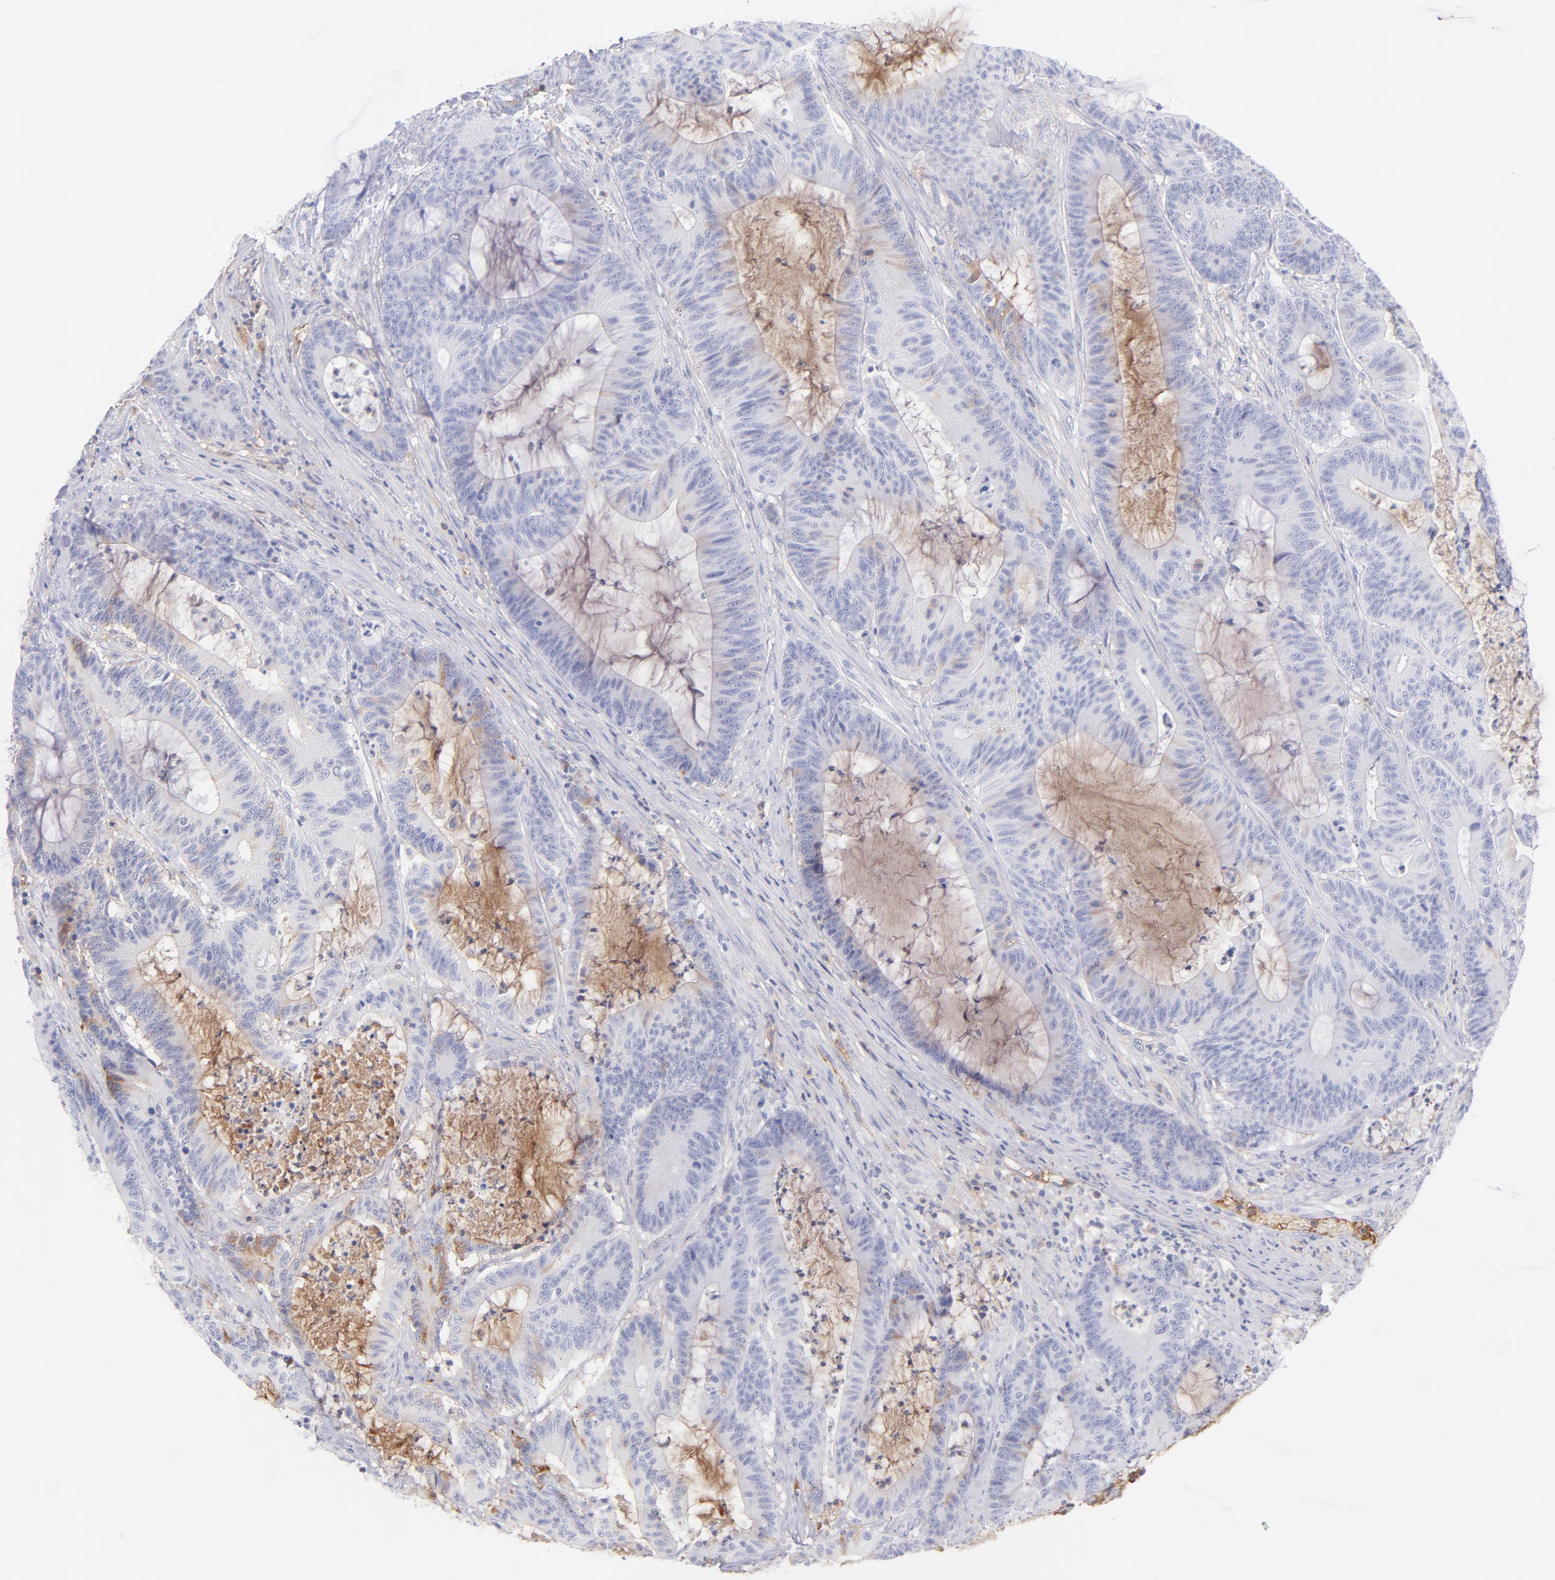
{"staining": {"intensity": "weak", "quantity": "<25%", "location": "cytoplasmic/membranous"}, "tissue": "colorectal cancer", "cell_type": "Tumor cells", "image_type": "cancer", "snomed": [{"axis": "morphology", "description": "Adenocarcinoma, NOS"}, {"axis": "topography", "description": "Colon"}], "caption": "A high-resolution histopathology image shows immunohistochemistry (IHC) staining of adenocarcinoma (colorectal), which exhibits no significant positivity in tumor cells.", "gene": "HP", "patient": {"sex": "female", "age": 84}}